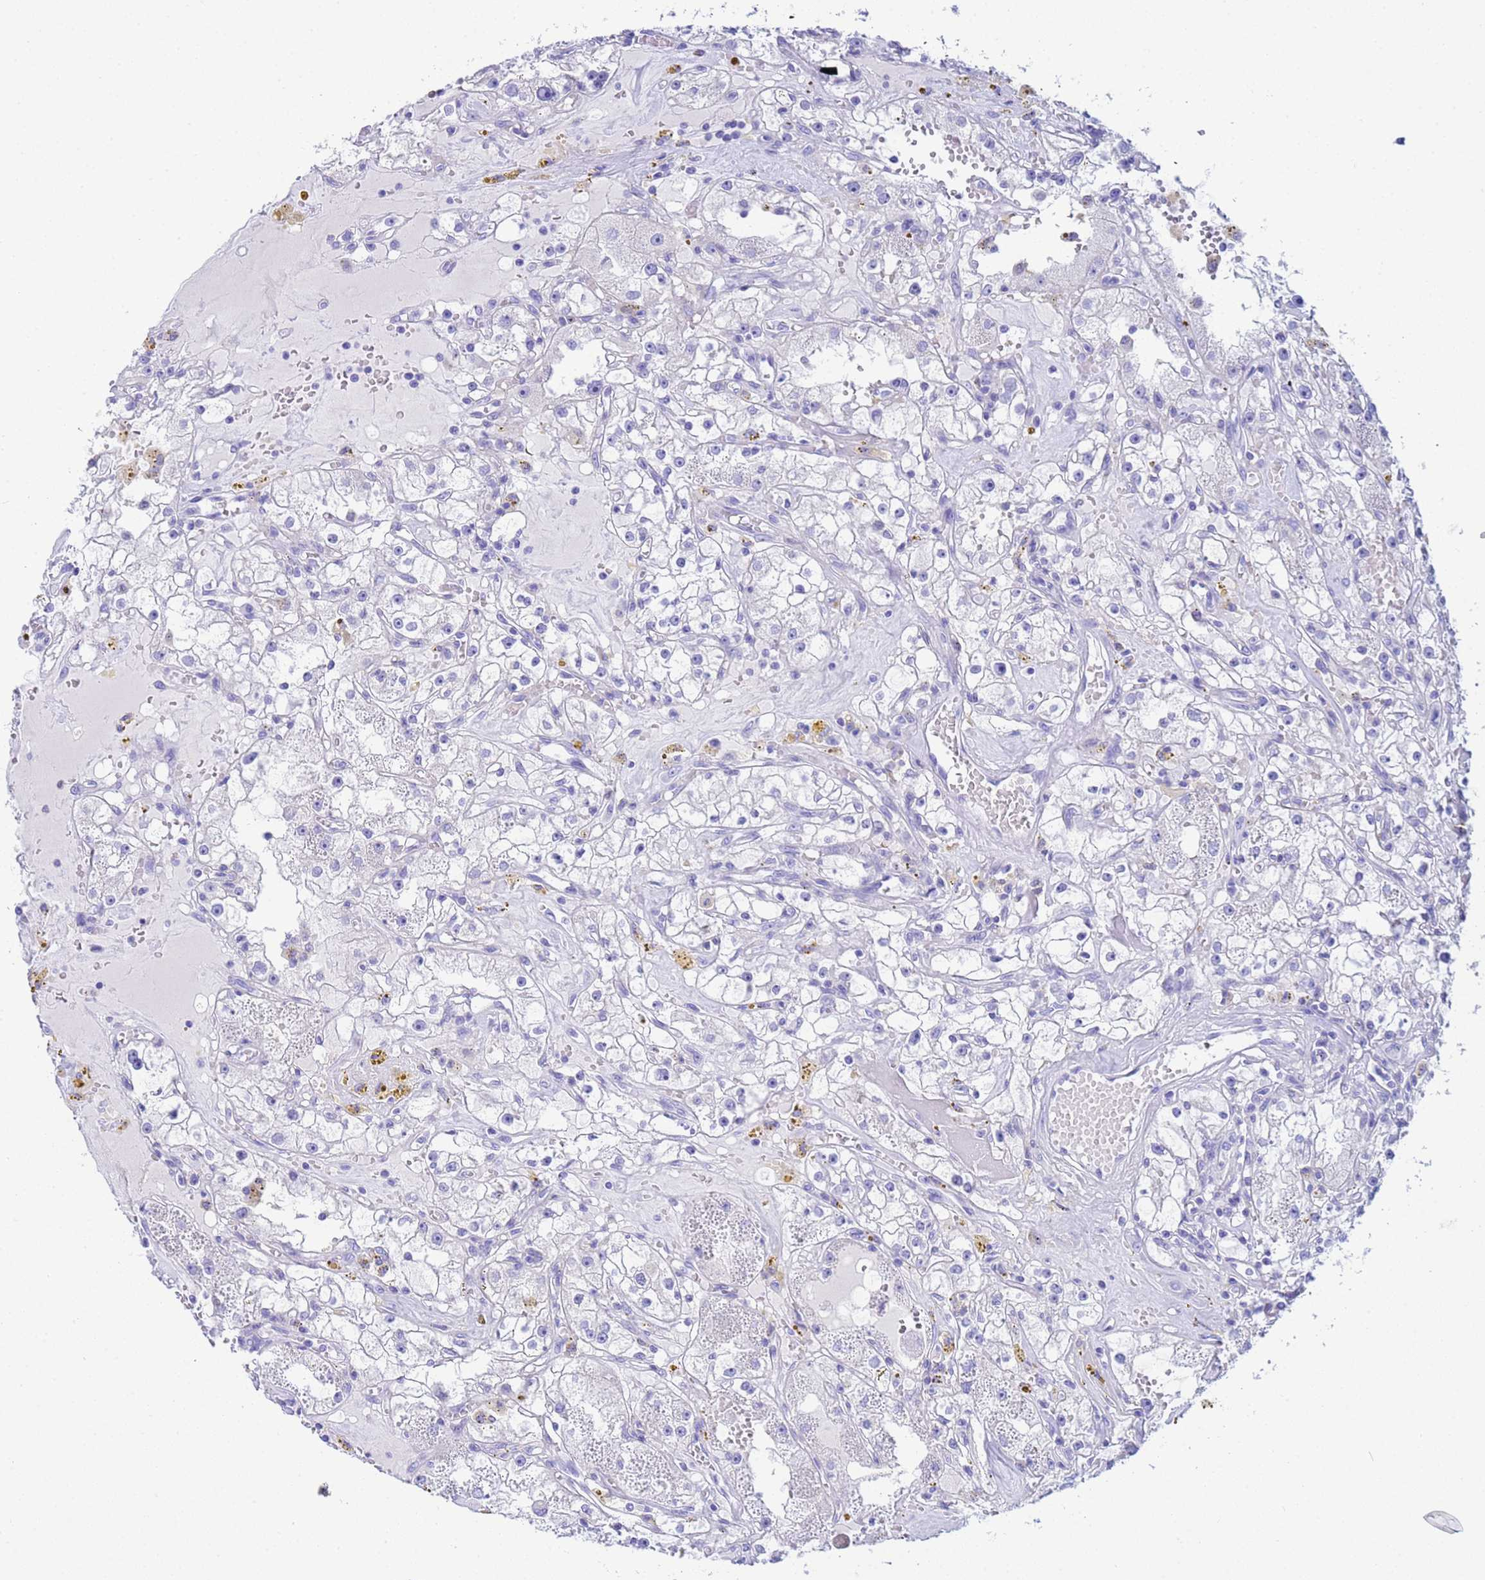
{"staining": {"intensity": "negative", "quantity": "none", "location": "none"}, "tissue": "renal cancer", "cell_type": "Tumor cells", "image_type": "cancer", "snomed": [{"axis": "morphology", "description": "Adenocarcinoma, NOS"}, {"axis": "topography", "description": "Kidney"}], "caption": "Tumor cells show no significant protein positivity in renal cancer. (DAB (3,3'-diaminobenzidine) immunohistochemistry, high magnification).", "gene": "AQP12A", "patient": {"sex": "male", "age": 56}}